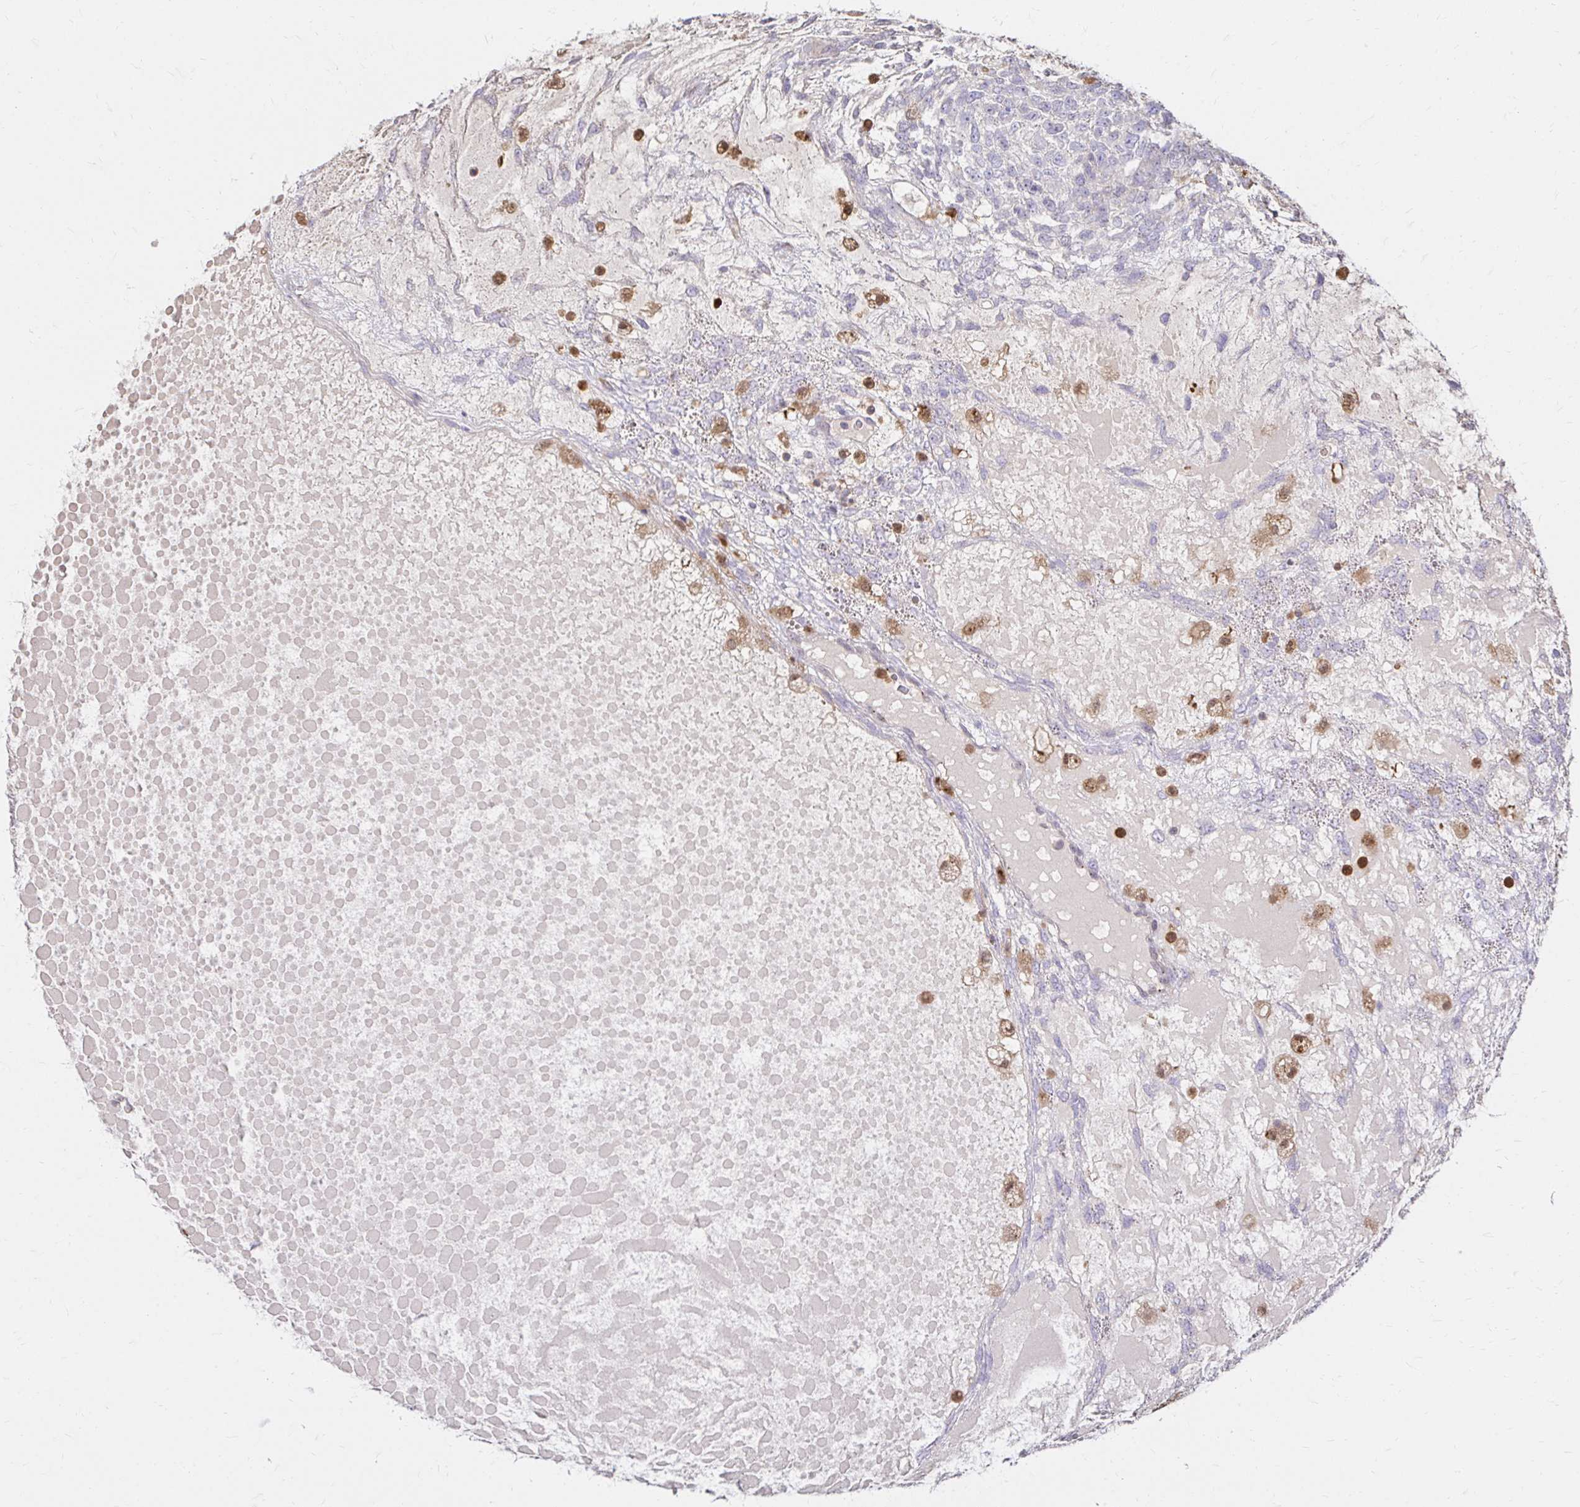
{"staining": {"intensity": "negative", "quantity": "none", "location": "none"}, "tissue": "testis cancer", "cell_type": "Tumor cells", "image_type": "cancer", "snomed": [{"axis": "morphology", "description": "Carcinoma, Embryonal, NOS"}, {"axis": "topography", "description": "Testis"}], "caption": "Protein analysis of testis cancer (embryonal carcinoma) demonstrates no significant positivity in tumor cells.", "gene": "PYCARD", "patient": {"sex": "male", "age": 23}}